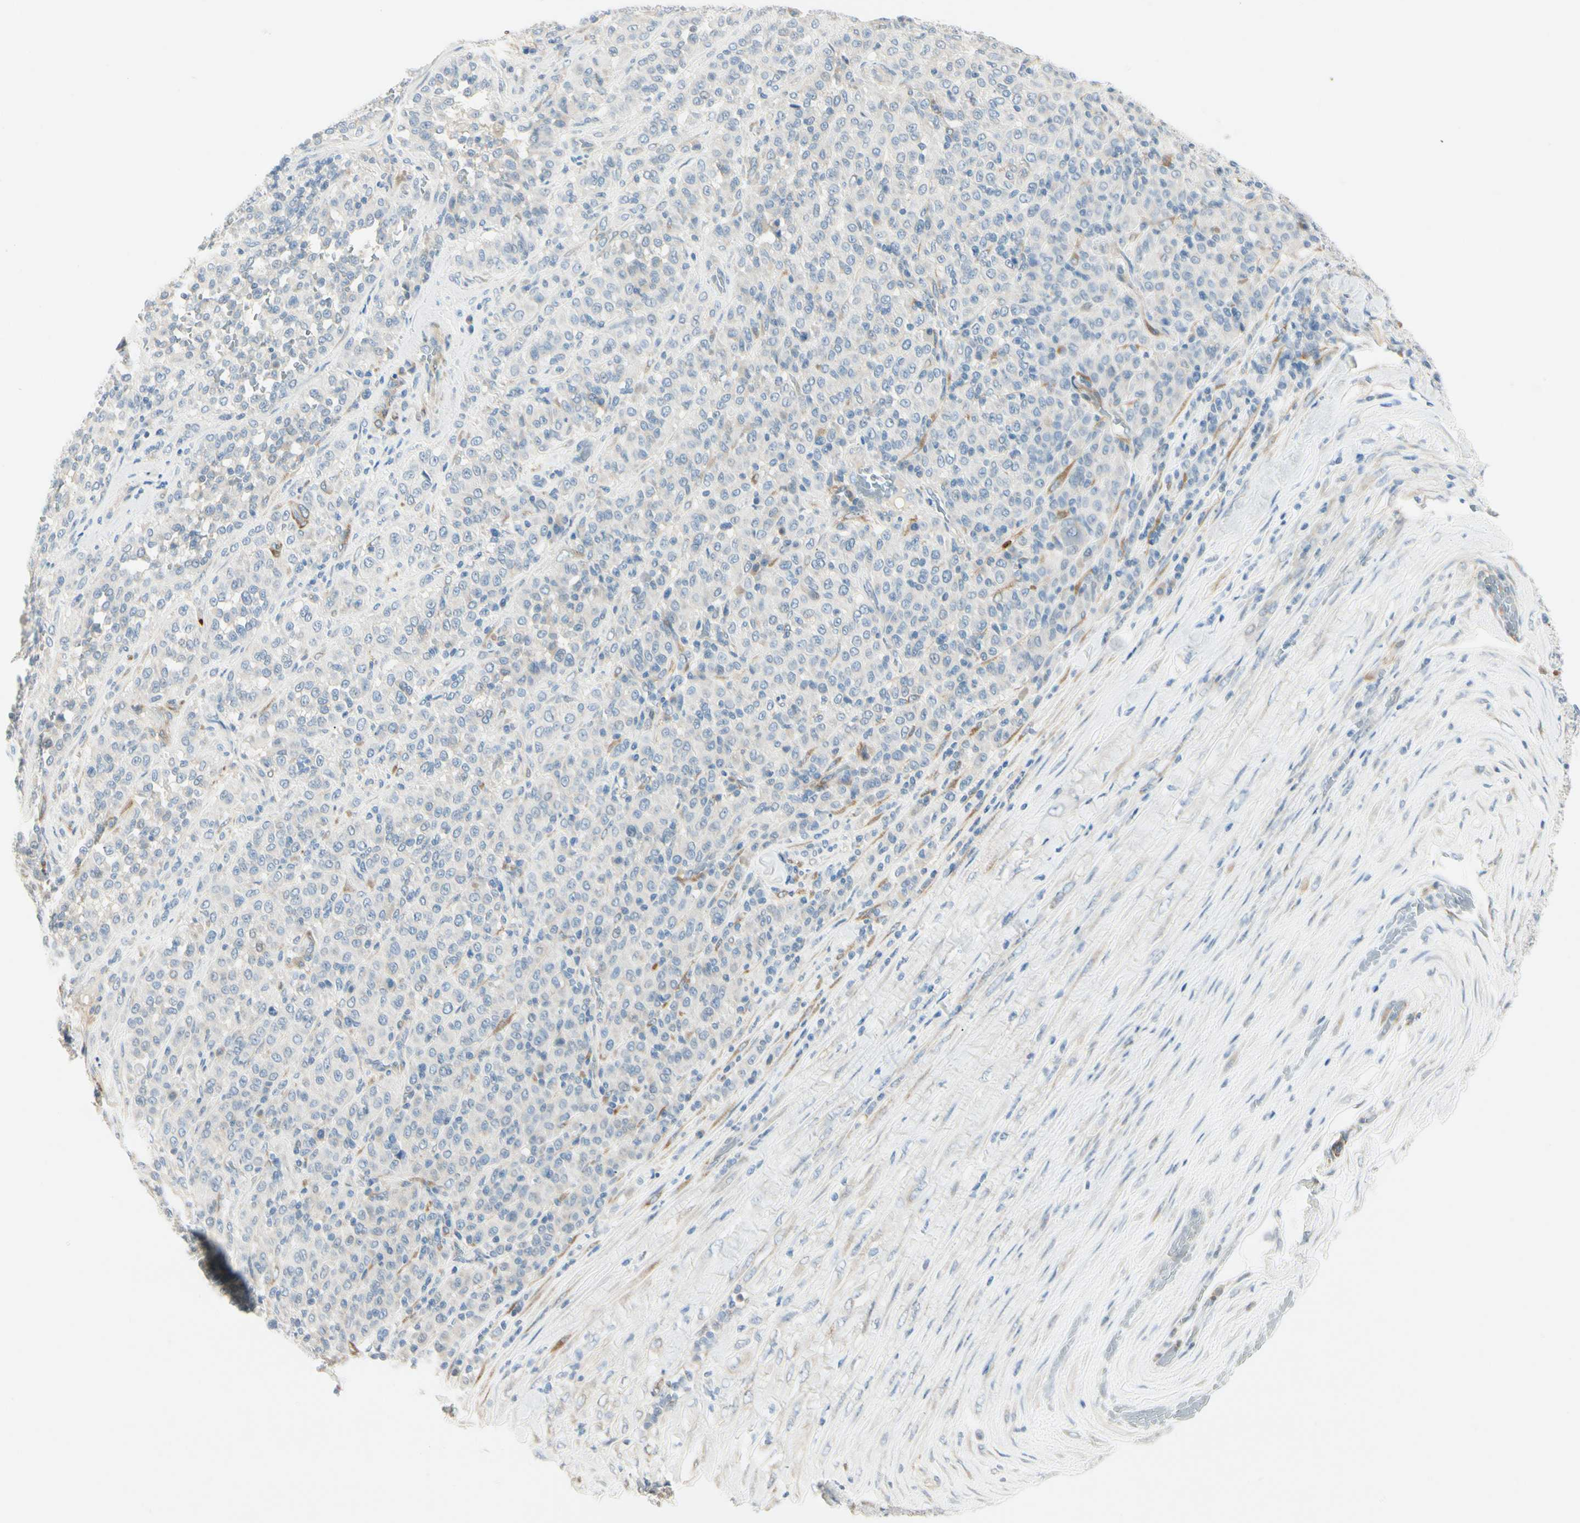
{"staining": {"intensity": "negative", "quantity": "none", "location": "none"}, "tissue": "melanoma", "cell_type": "Tumor cells", "image_type": "cancer", "snomed": [{"axis": "morphology", "description": "Malignant melanoma, Metastatic site"}, {"axis": "topography", "description": "Pancreas"}], "caption": "Immunohistochemistry histopathology image of neoplastic tissue: melanoma stained with DAB (3,3'-diaminobenzidine) demonstrates no significant protein positivity in tumor cells.", "gene": "AMPH", "patient": {"sex": "female", "age": 30}}